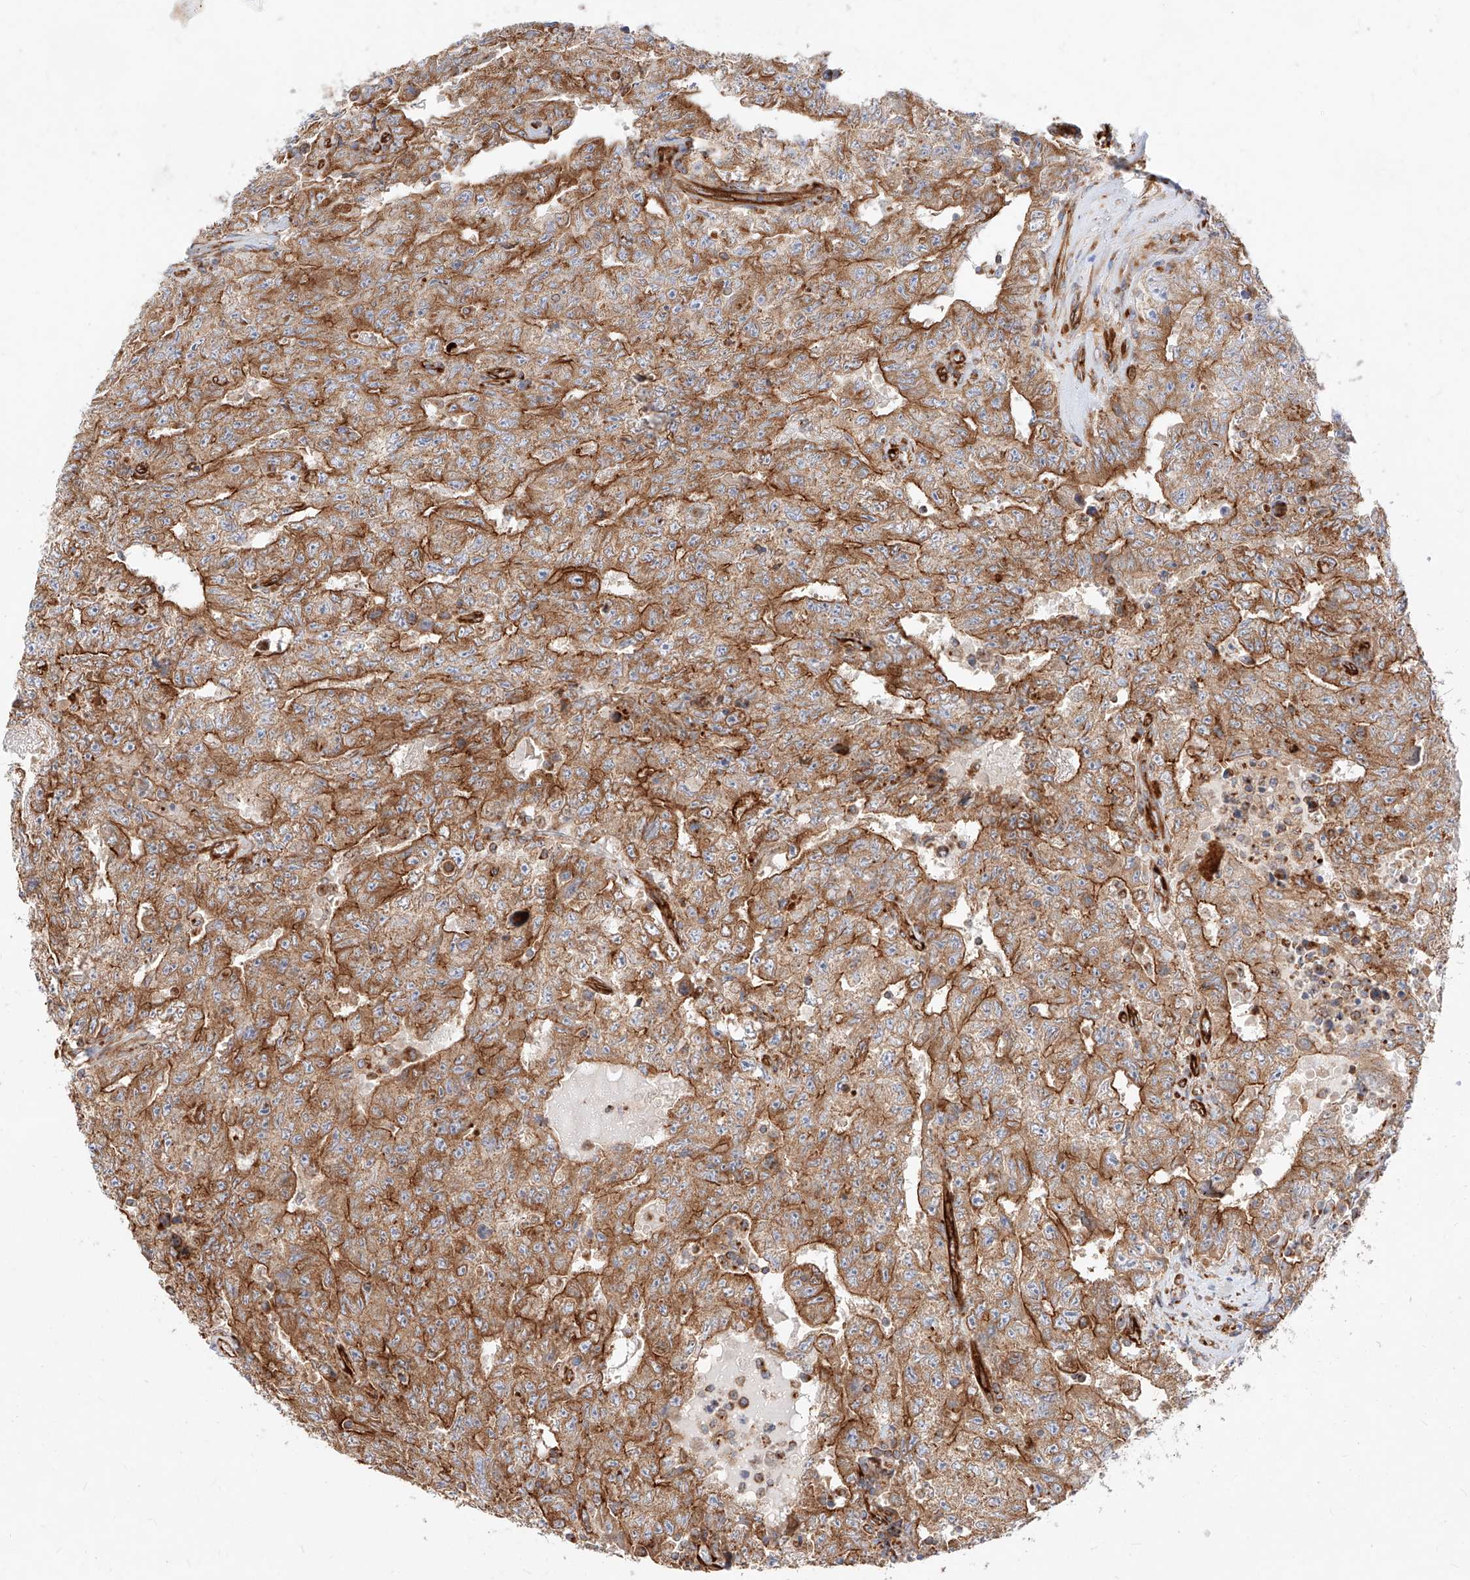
{"staining": {"intensity": "moderate", "quantity": ">75%", "location": "cytoplasmic/membranous"}, "tissue": "testis cancer", "cell_type": "Tumor cells", "image_type": "cancer", "snomed": [{"axis": "morphology", "description": "Carcinoma, Embryonal, NOS"}, {"axis": "topography", "description": "Testis"}], "caption": "Brown immunohistochemical staining in embryonal carcinoma (testis) shows moderate cytoplasmic/membranous staining in approximately >75% of tumor cells.", "gene": "CSGALNACT2", "patient": {"sex": "male", "age": 26}}